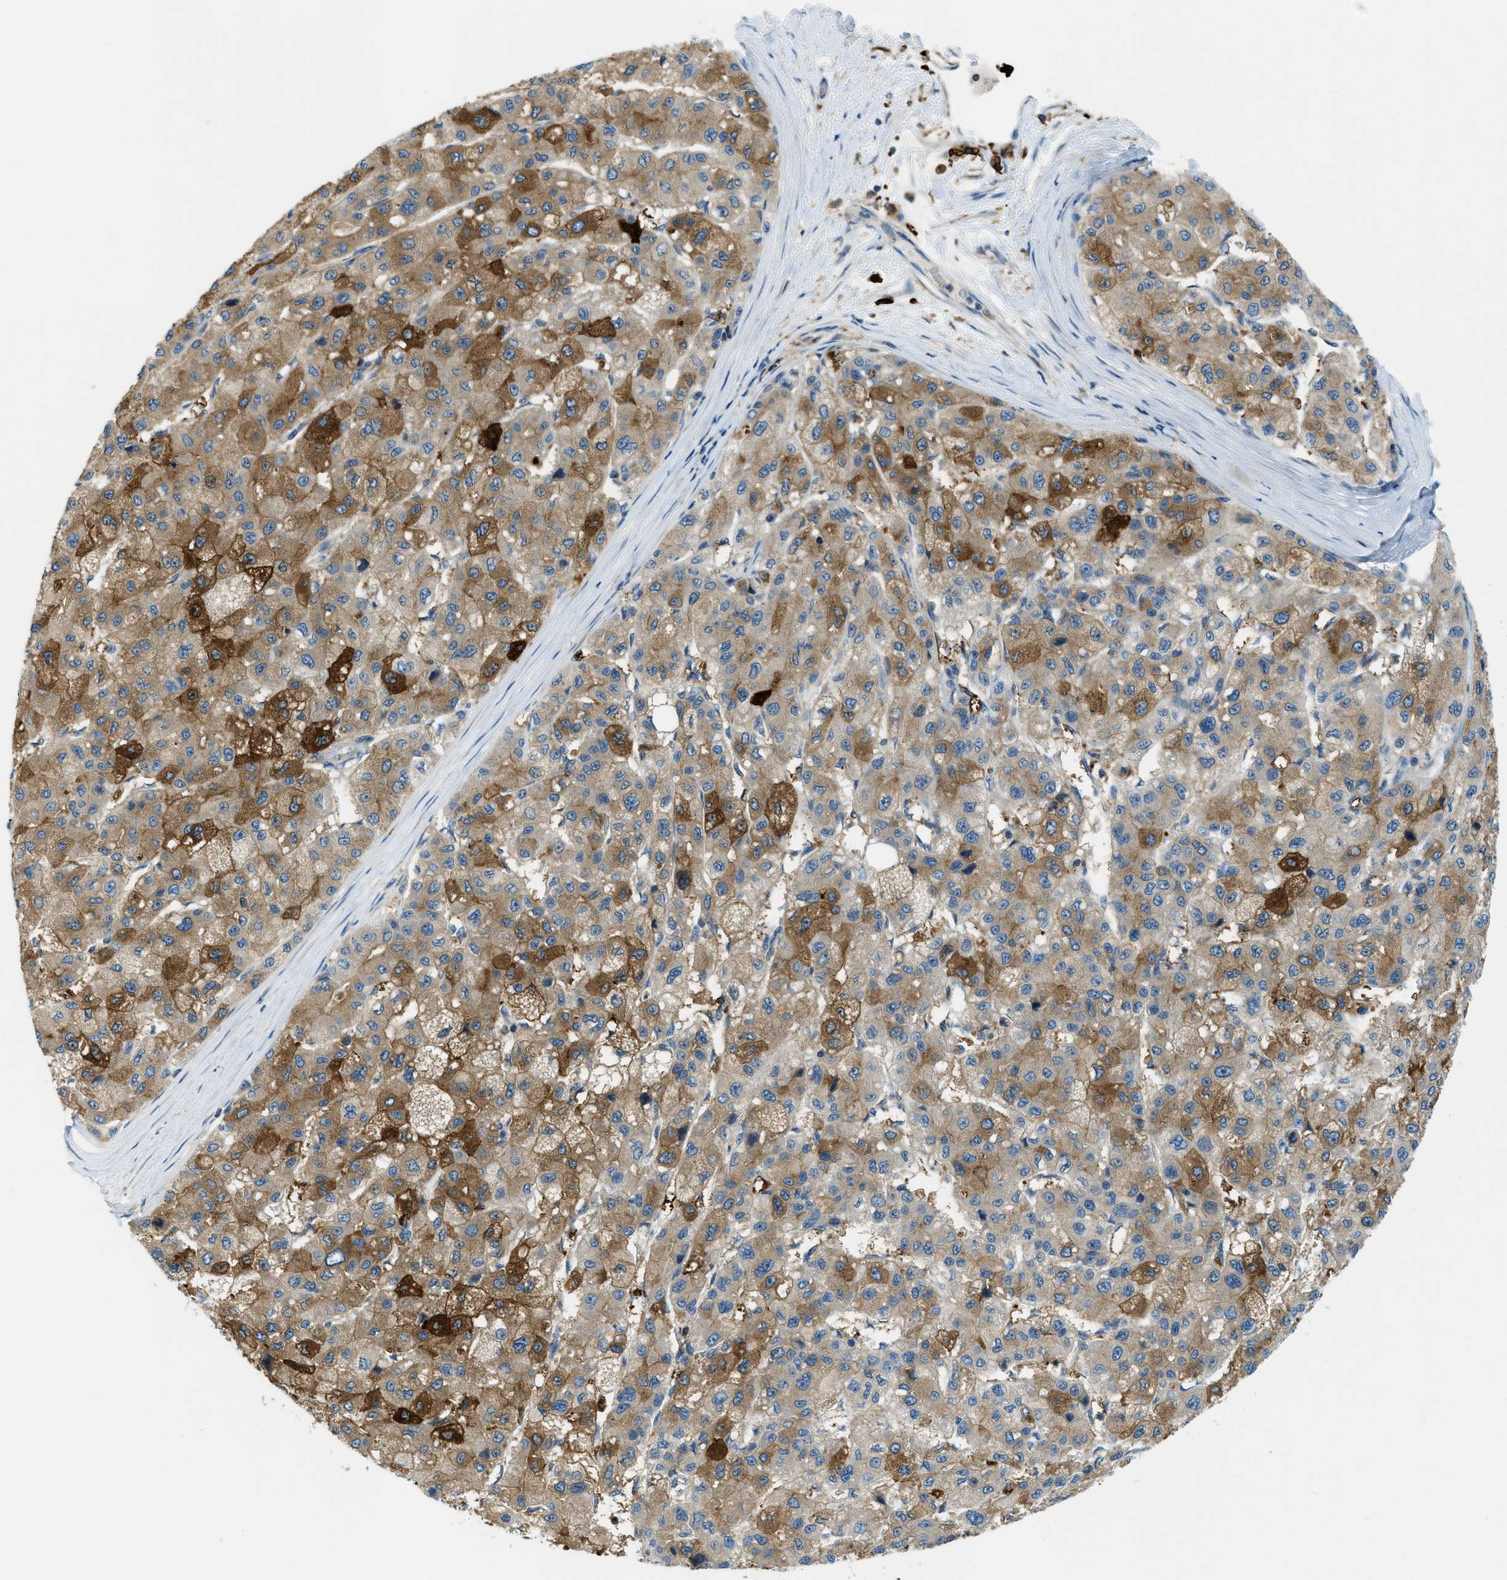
{"staining": {"intensity": "moderate", "quantity": ">75%", "location": "cytoplasmic/membranous"}, "tissue": "liver cancer", "cell_type": "Tumor cells", "image_type": "cancer", "snomed": [{"axis": "morphology", "description": "Carcinoma, Hepatocellular, NOS"}, {"axis": "topography", "description": "Liver"}], "caption": "High-magnification brightfield microscopy of liver cancer (hepatocellular carcinoma) stained with DAB (brown) and counterstained with hematoxylin (blue). tumor cells exhibit moderate cytoplasmic/membranous expression is present in approximately>75% of cells.", "gene": "RFFL", "patient": {"sex": "male", "age": 80}}